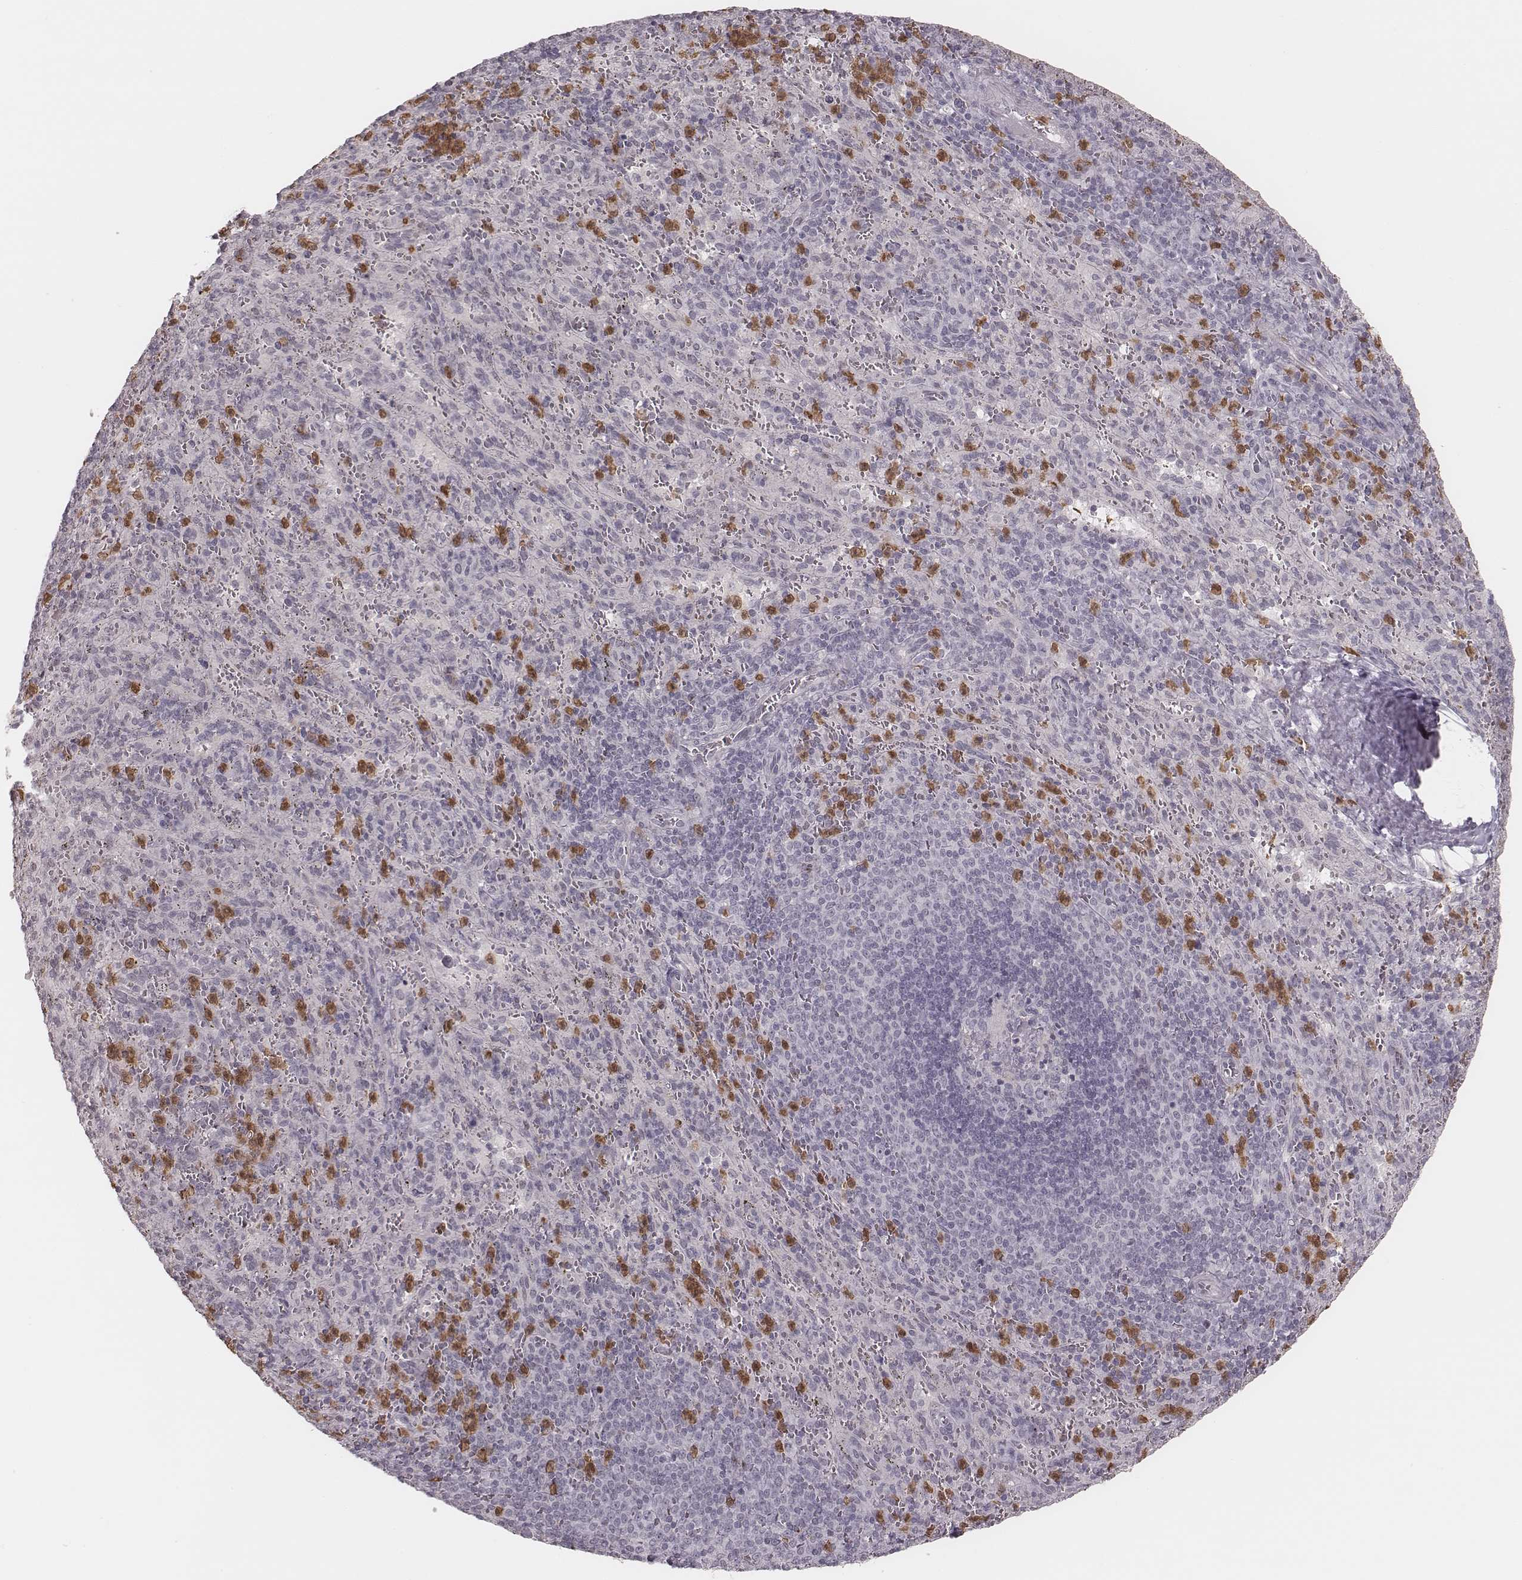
{"staining": {"intensity": "moderate", "quantity": "<25%", "location": "cytoplasmic/membranous,nuclear"}, "tissue": "spleen", "cell_type": "Cells in red pulp", "image_type": "normal", "snomed": [{"axis": "morphology", "description": "Normal tissue, NOS"}, {"axis": "topography", "description": "Spleen"}], "caption": "The immunohistochemical stain highlights moderate cytoplasmic/membranous,nuclear positivity in cells in red pulp of unremarkable spleen. Using DAB (brown) and hematoxylin (blue) stains, captured at high magnification using brightfield microscopy.", "gene": "KITLG", "patient": {"sex": "male", "age": 57}}